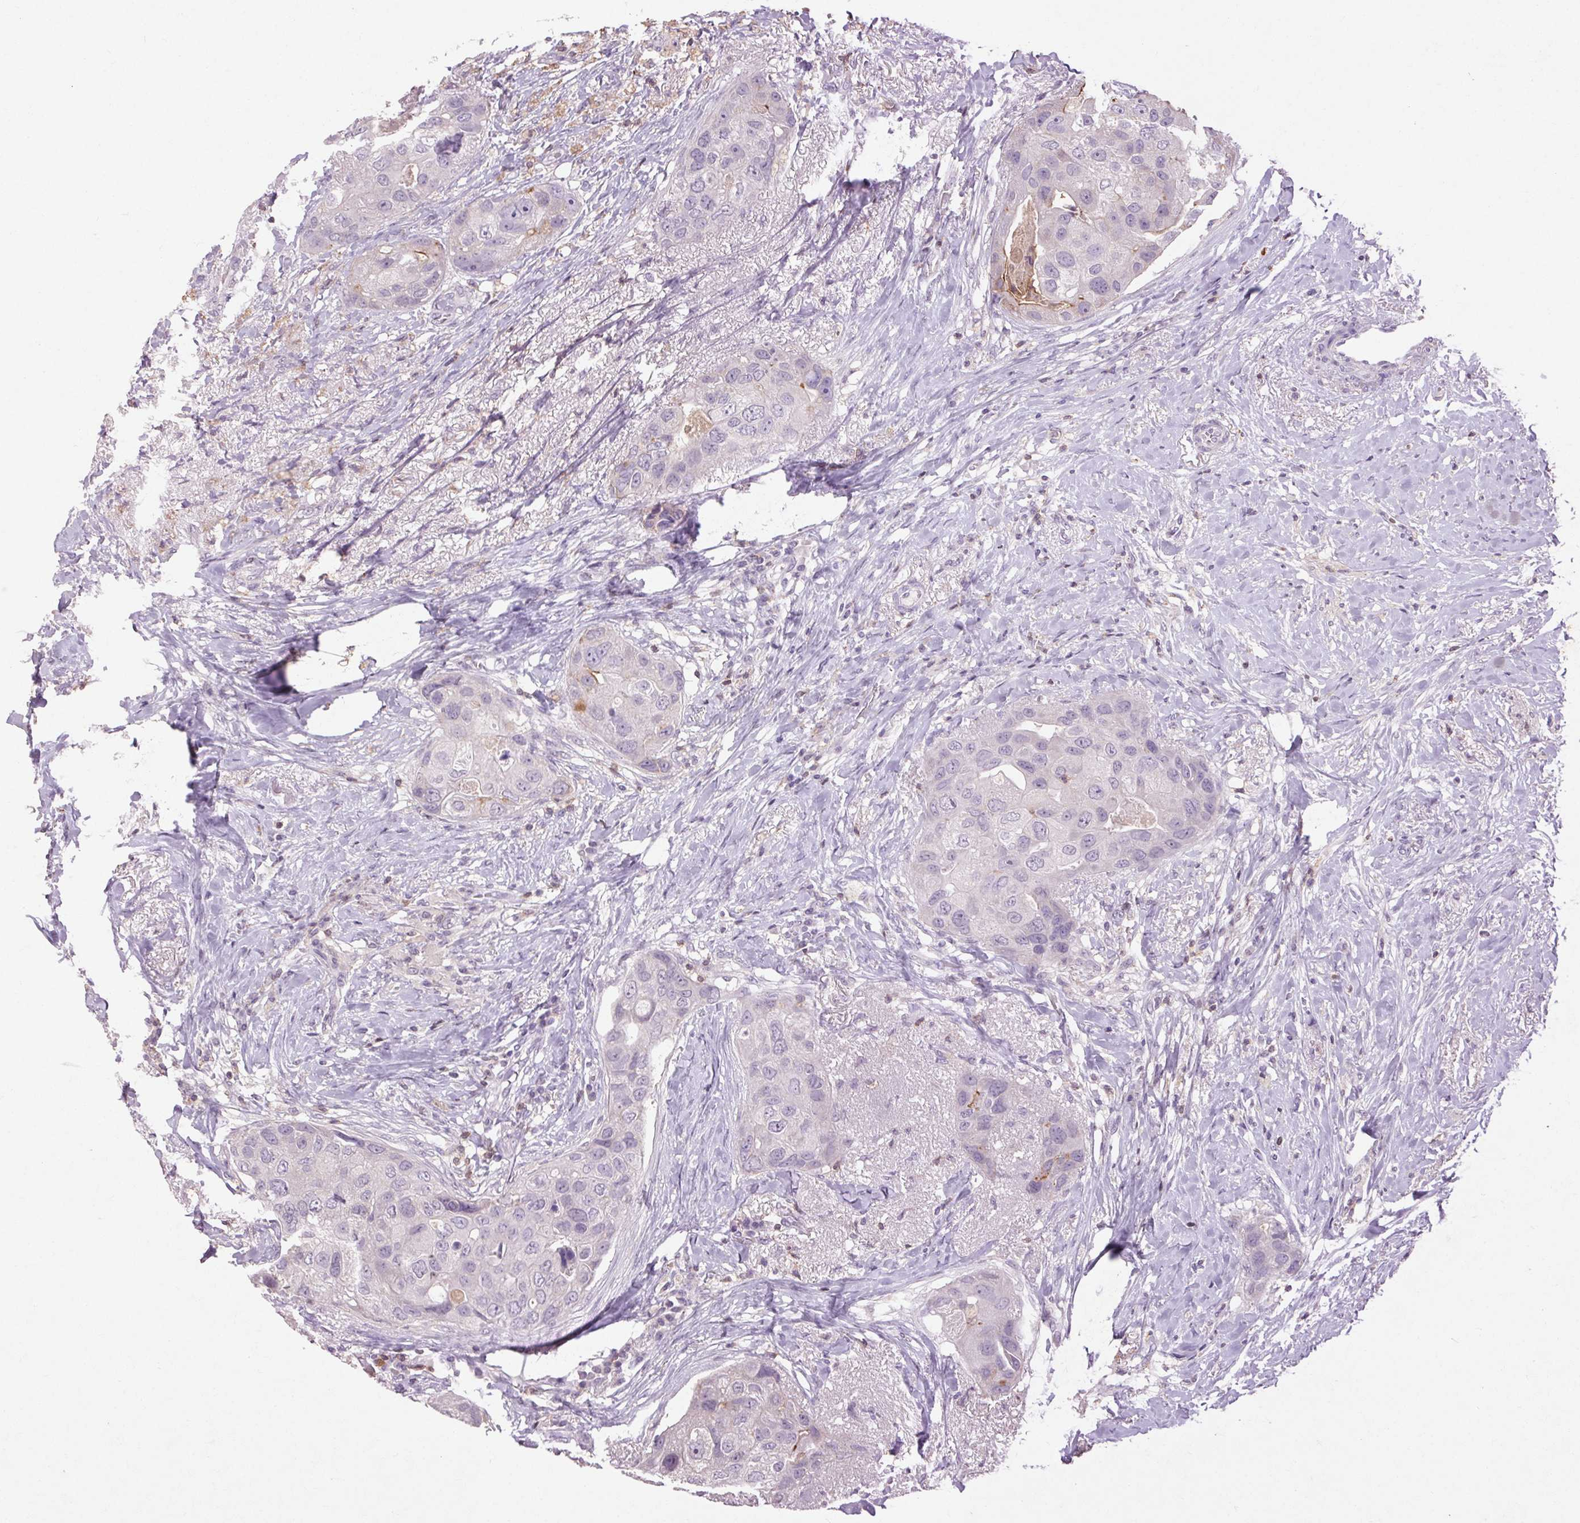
{"staining": {"intensity": "negative", "quantity": "none", "location": "none"}, "tissue": "breast cancer", "cell_type": "Tumor cells", "image_type": "cancer", "snomed": [{"axis": "morphology", "description": "Duct carcinoma"}, {"axis": "topography", "description": "Breast"}], "caption": "This is an immunohistochemistry image of human breast cancer. There is no positivity in tumor cells.", "gene": "FNDC7", "patient": {"sex": "female", "age": 43}}